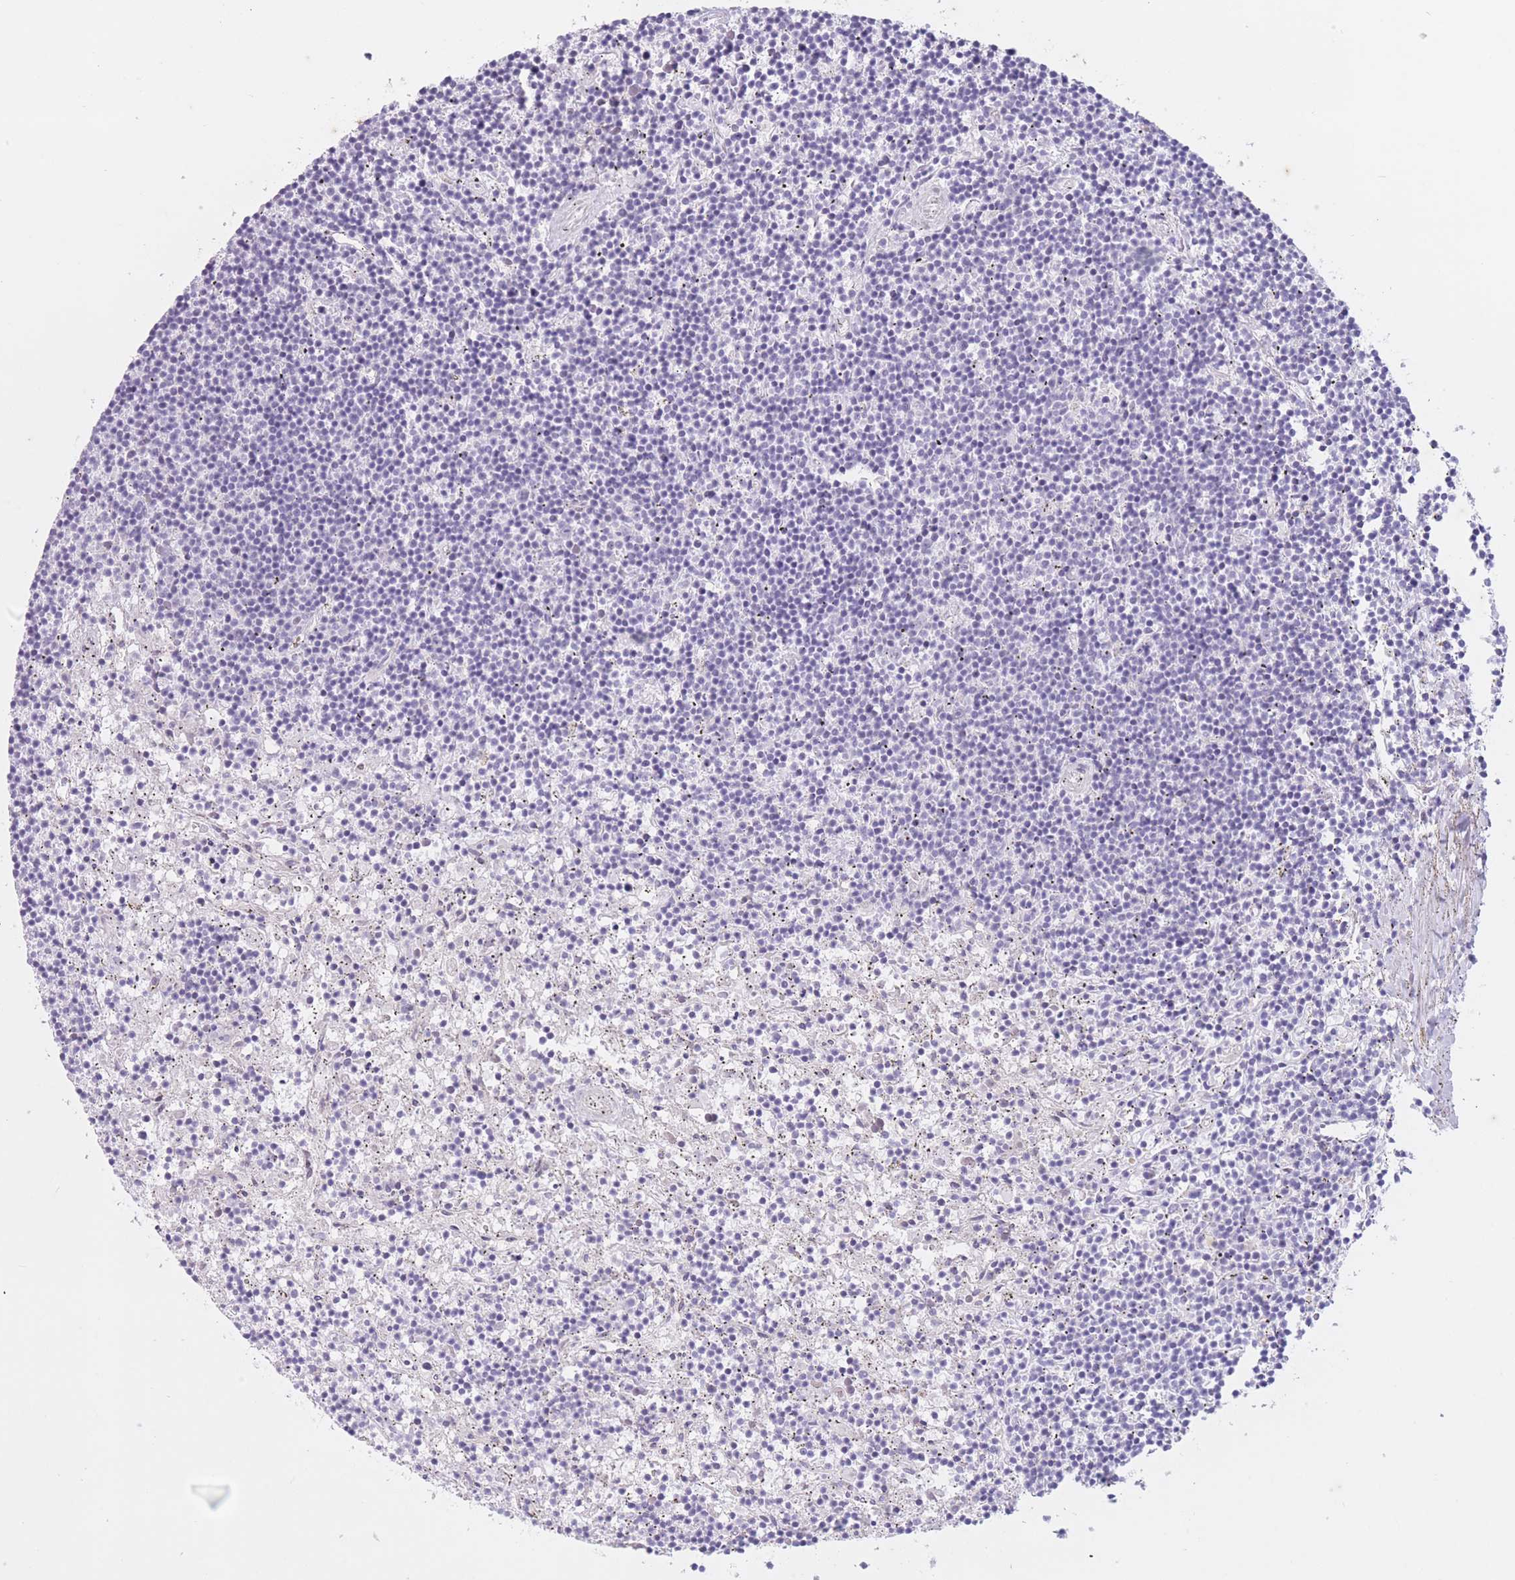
{"staining": {"intensity": "negative", "quantity": "none", "location": "none"}, "tissue": "lymphoma", "cell_type": "Tumor cells", "image_type": "cancer", "snomed": [{"axis": "morphology", "description": "Malignant lymphoma, non-Hodgkin's type, Low grade"}, {"axis": "topography", "description": "Spleen"}], "caption": "An image of human lymphoma is negative for staining in tumor cells.", "gene": "ARPIN", "patient": {"sex": "male", "age": 76}}